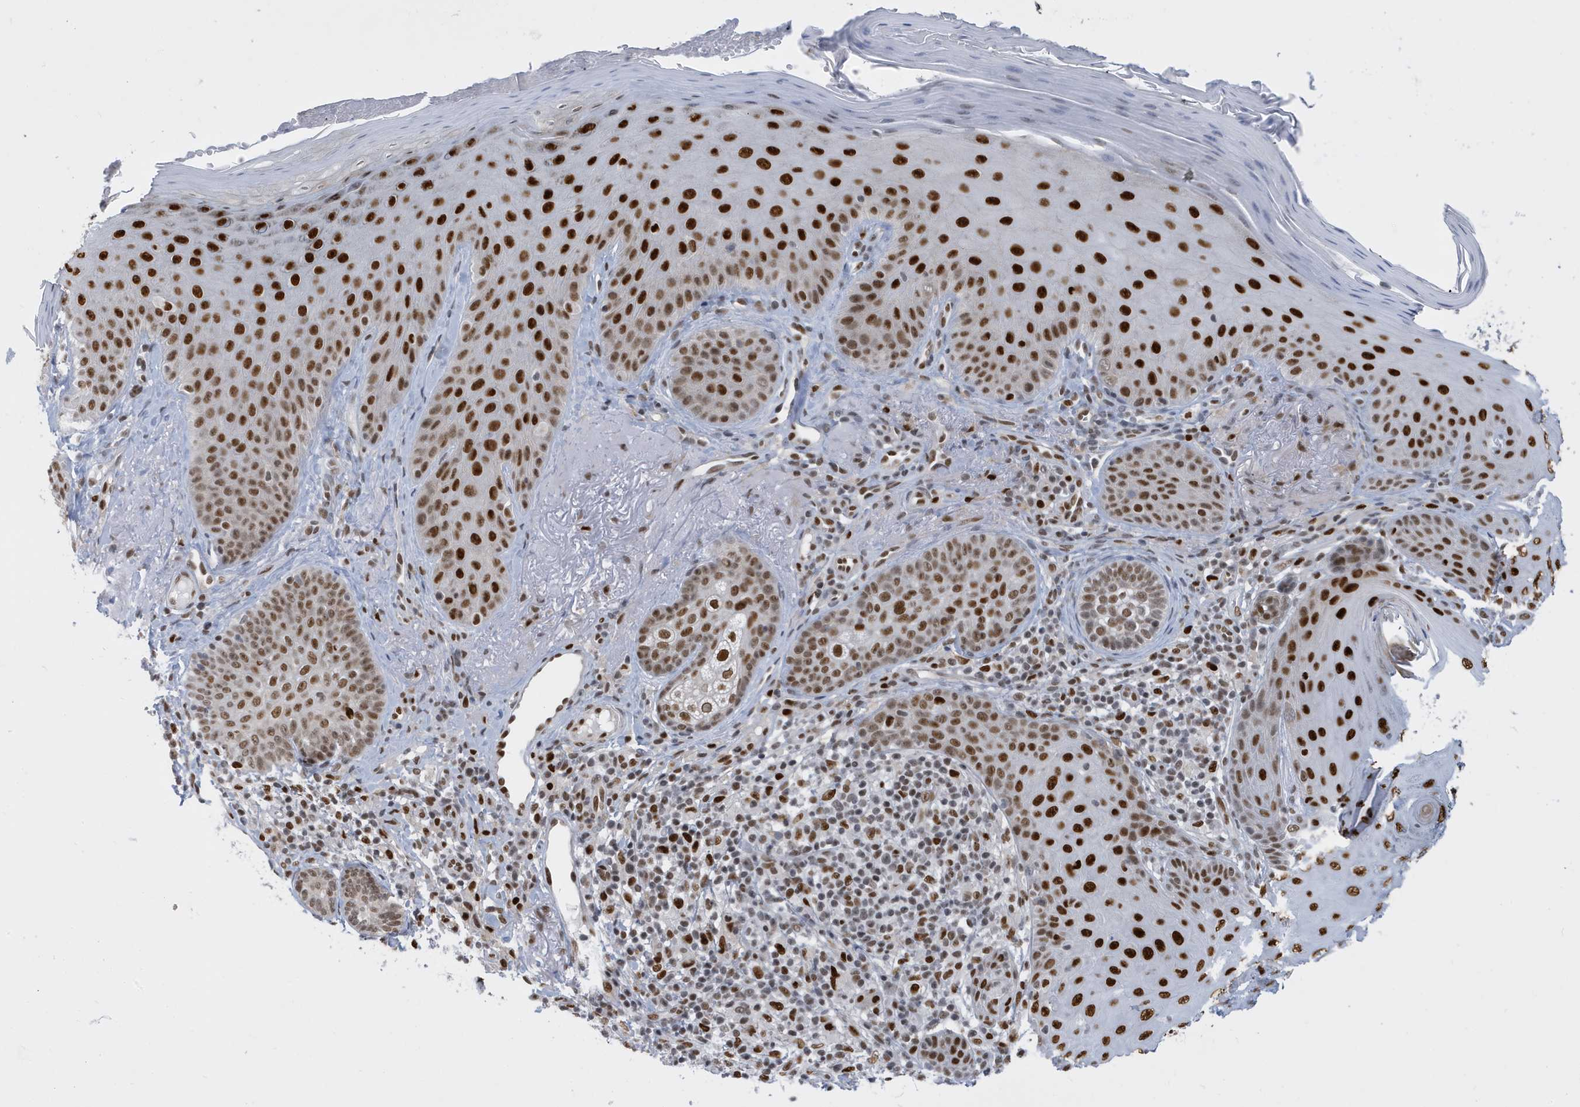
{"staining": {"intensity": "strong", "quantity": ">75%", "location": "nuclear"}, "tissue": "skin", "cell_type": "Fibroblasts", "image_type": "normal", "snomed": [{"axis": "morphology", "description": "Normal tissue, NOS"}, {"axis": "topography", "description": "Skin"}], "caption": "Strong nuclear staining is appreciated in approximately >75% of fibroblasts in normal skin.", "gene": "PCYT1A", "patient": {"sex": "male", "age": 57}}